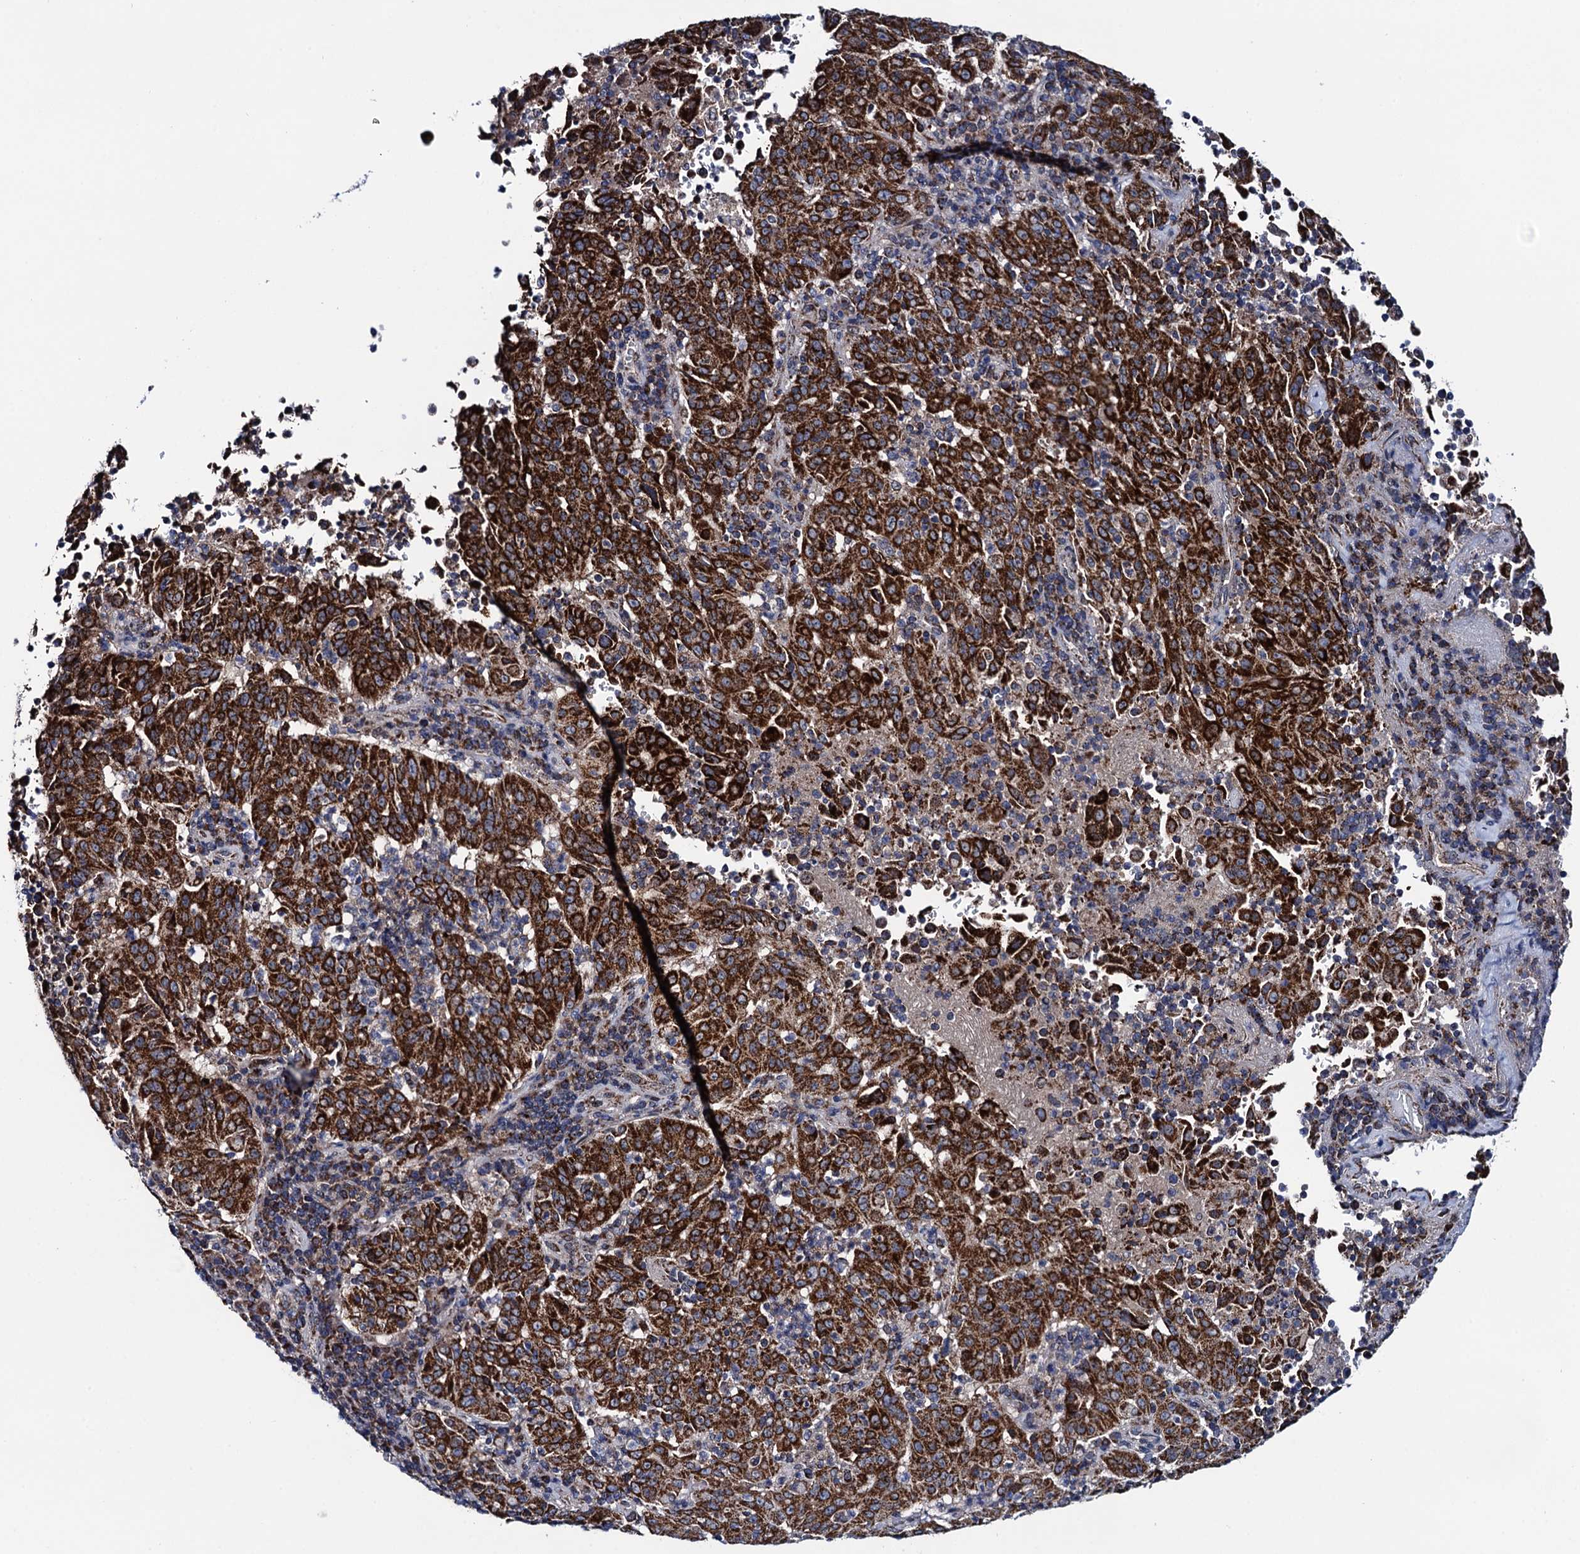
{"staining": {"intensity": "strong", "quantity": ">75%", "location": "cytoplasmic/membranous"}, "tissue": "pancreatic cancer", "cell_type": "Tumor cells", "image_type": "cancer", "snomed": [{"axis": "morphology", "description": "Adenocarcinoma, NOS"}, {"axis": "topography", "description": "Pancreas"}], "caption": "About >75% of tumor cells in adenocarcinoma (pancreatic) exhibit strong cytoplasmic/membranous protein positivity as visualized by brown immunohistochemical staining.", "gene": "PTCD3", "patient": {"sex": "male", "age": 63}}